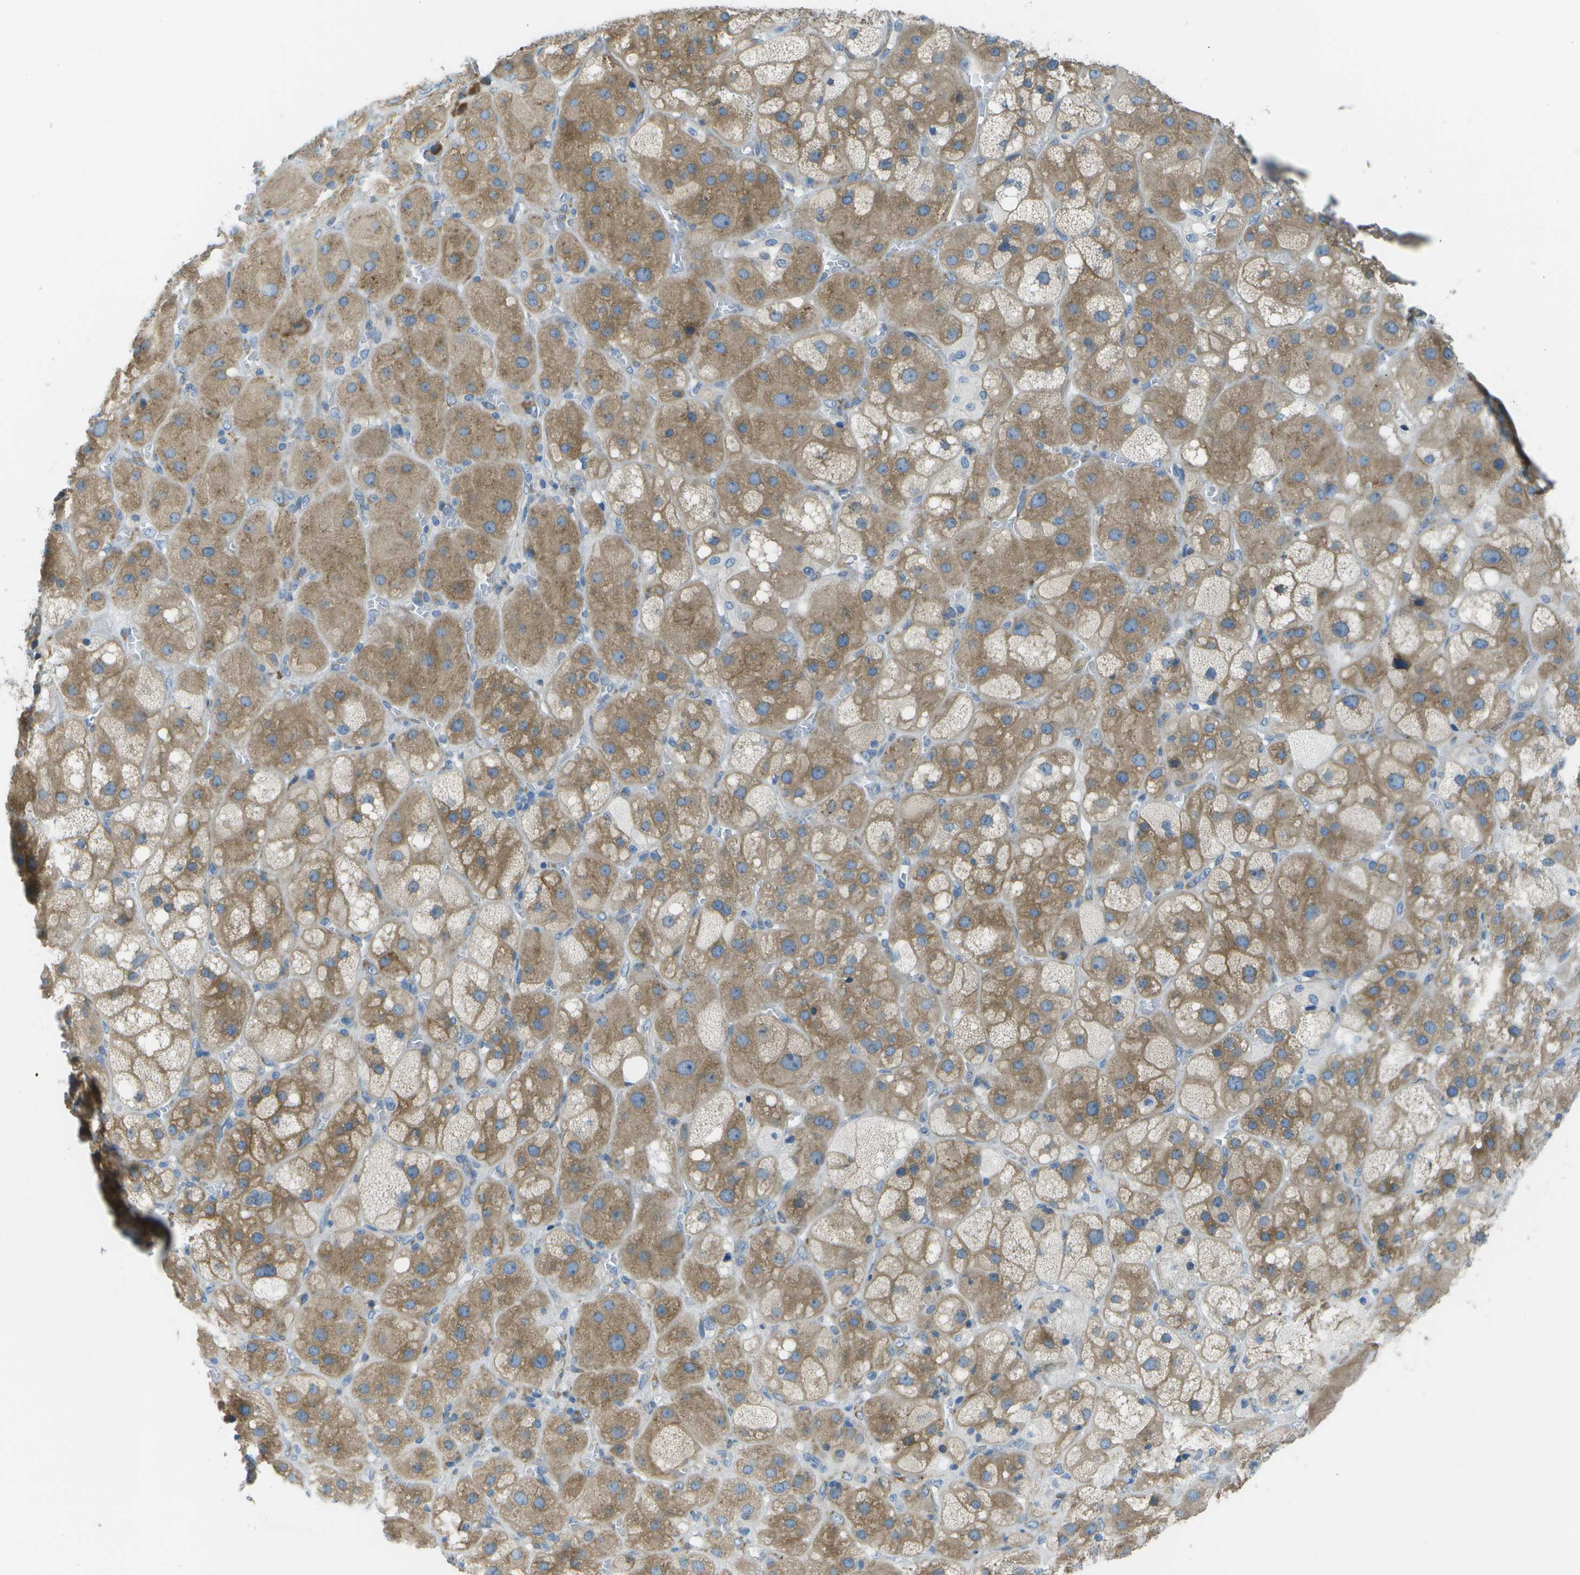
{"staining": {"intensity": "moderate", "quantity": ">75%", "location": "cytoplasmic/membranous"}, "tissue": "adrenal gland", "cell_type": "Glandular cells", "image_type": "normal", "snomed": [{"axis": "morphology", "description": "Normal tissue, NOS"}, {"axis": "topography", "description": "Adrenal gland"}], "caption": "The photomicrograph reveals staining of unremarkable adrenal gland, revealing moderate cytoplasmic/membranous protein staining (brown color) within glandular cells. The staining was performed using DAB (3,3'-diaminobenzidine), with brown indicating positive protein expression. Nuclei are stained blue with hematoxylin.", "gene": "KCTD3", "patient": {"sex": "female", "age": 47}}